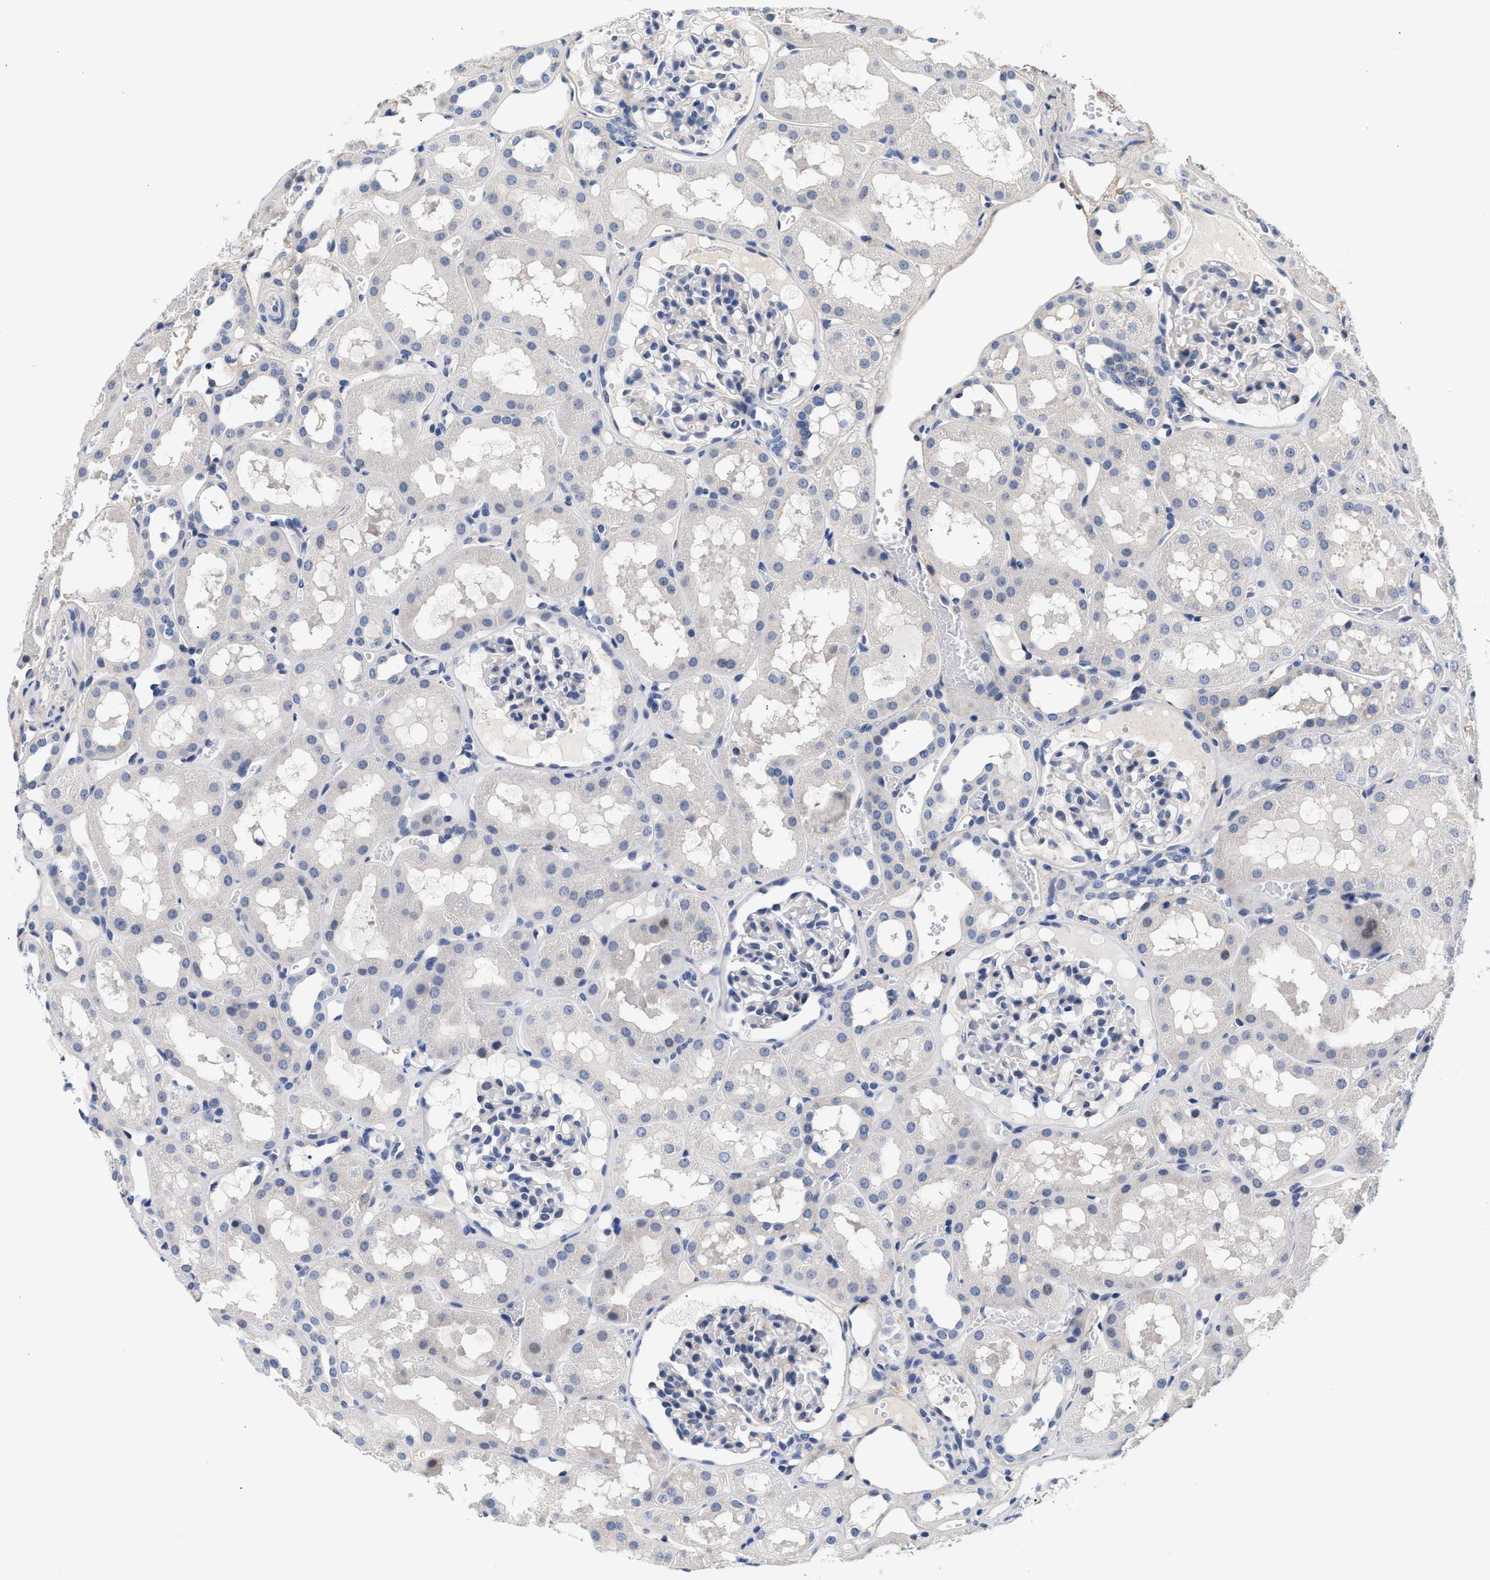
{"staining": {"intensity": "negative", "quantity": "none", "location": "none"}, "tissue": "kidney", "cell_type": "Cells in glomeruli", "image_type": "normal", "snomed": [{"axis": "morphology", "description": "Normal tissue, NOS"}, {"axis": "topography", "description": "Kidney"}, {"axis": "topography", "description": "Urinary bladder"}], "caption": "Immunohistochemistry (IHC) of benign human kidney displays no expression in cells in glomeruli. The staining was performed using DAB to visualize the protein expression in brown, while the nuclei were stained in blue with hematoxylin (Magnification: 20x).", "gene": "ACTL7B", "patient": {"sex": "male", "age": 16}}